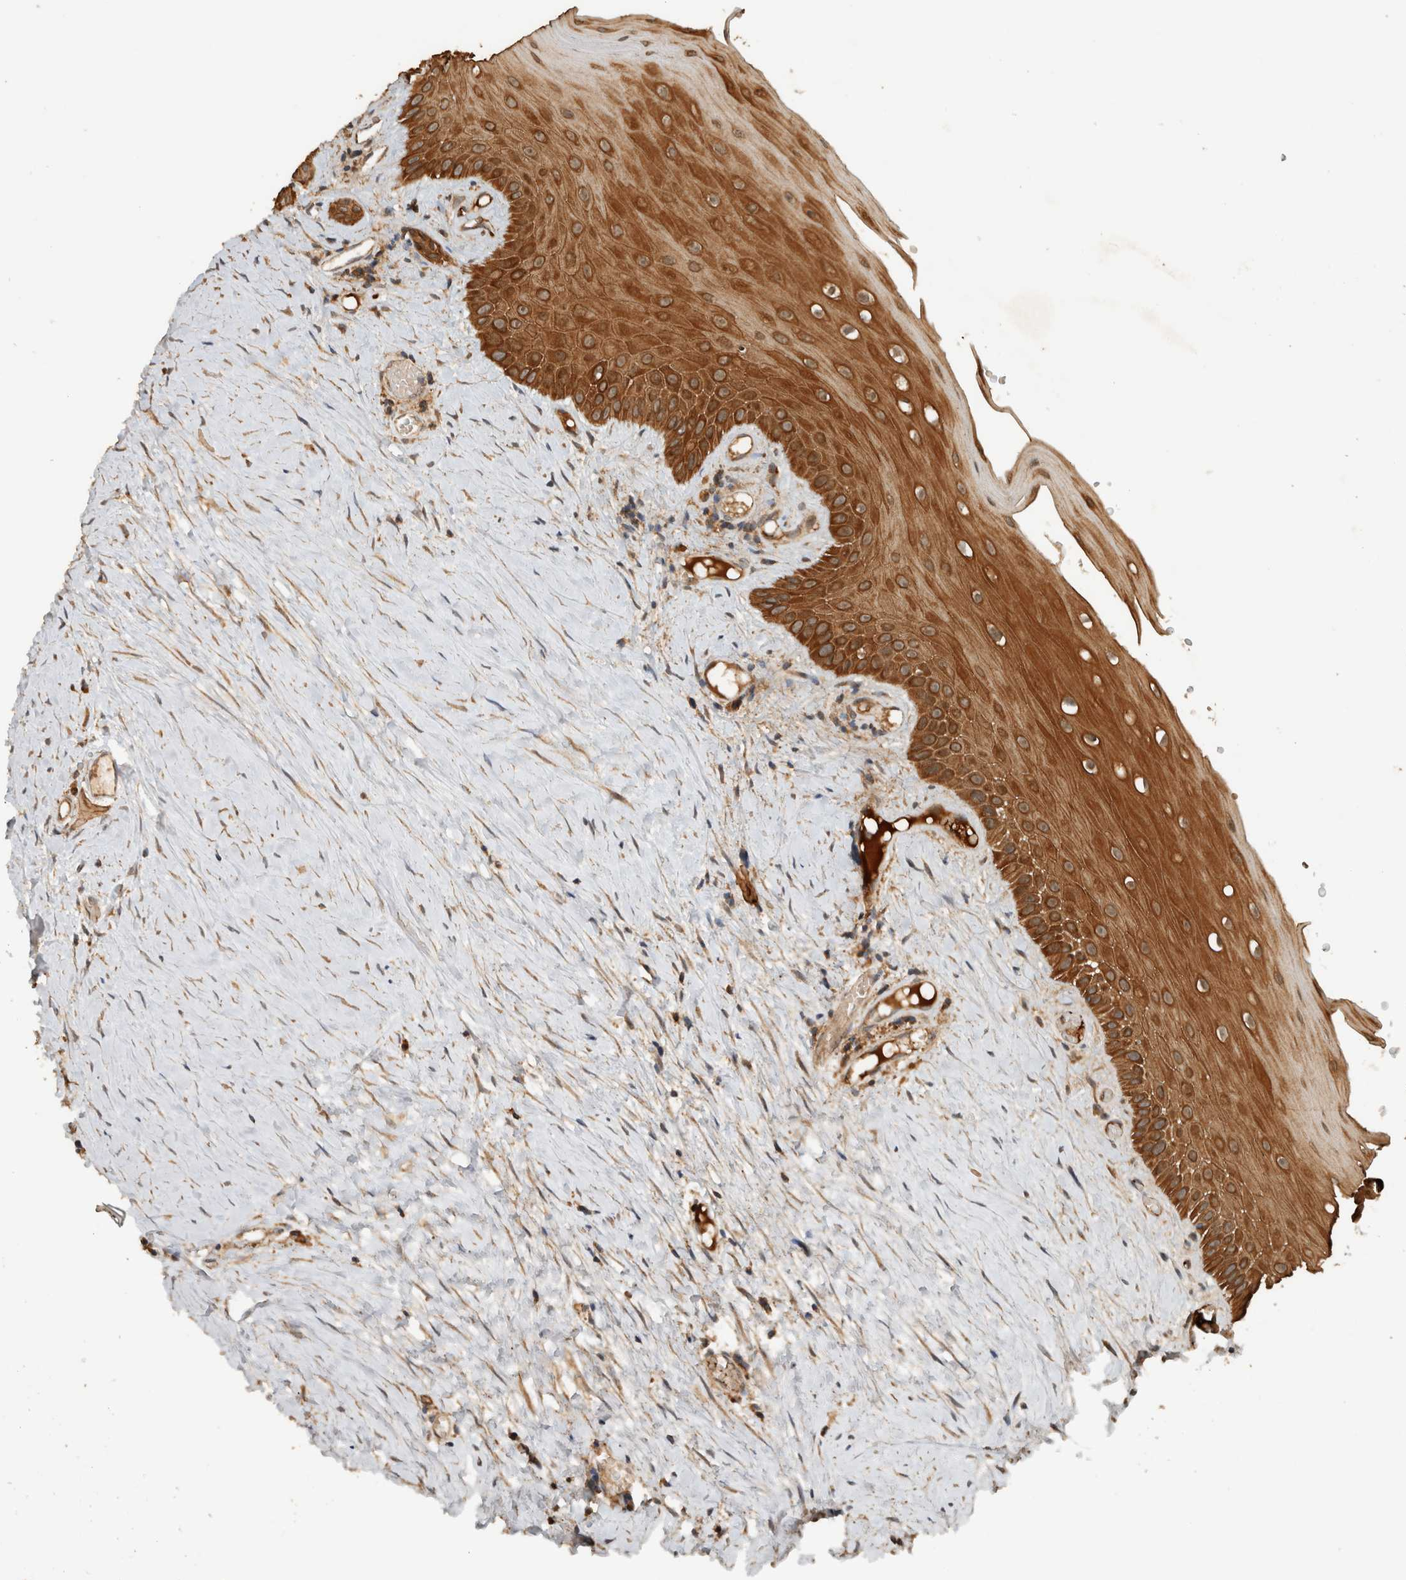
{"staining": {"intensity": "strong", "quantity": ">75%", "location": "cytoplasmic/membranous"}, "tissue": "oral mucosa", "cell_type": "Squamous epithelial cells", "image_type": "normal", "snomed": [{"axis": "morphology", "description": "Normal tissue, NOS"}, {"axis": "topography", "description": "Skeletal muscle"}, {"axis": "topography", "description": "Oral tissue"}, {"axis": "topography", "description": "Peripheral nerve tissue"}], "caption": "Unremarkable oral mucosa displays strong cytoplasmic/membranous positivity in about >75% of squamous epithelial cells (Stains: DAB (3,3'-diaminobenzidine) in brown, nuclei in blue, Microscopy: brightfield microscopy at high magnification)..", "gene": "EIF2B3", "patient": {"sex": "female", "age": 84}}